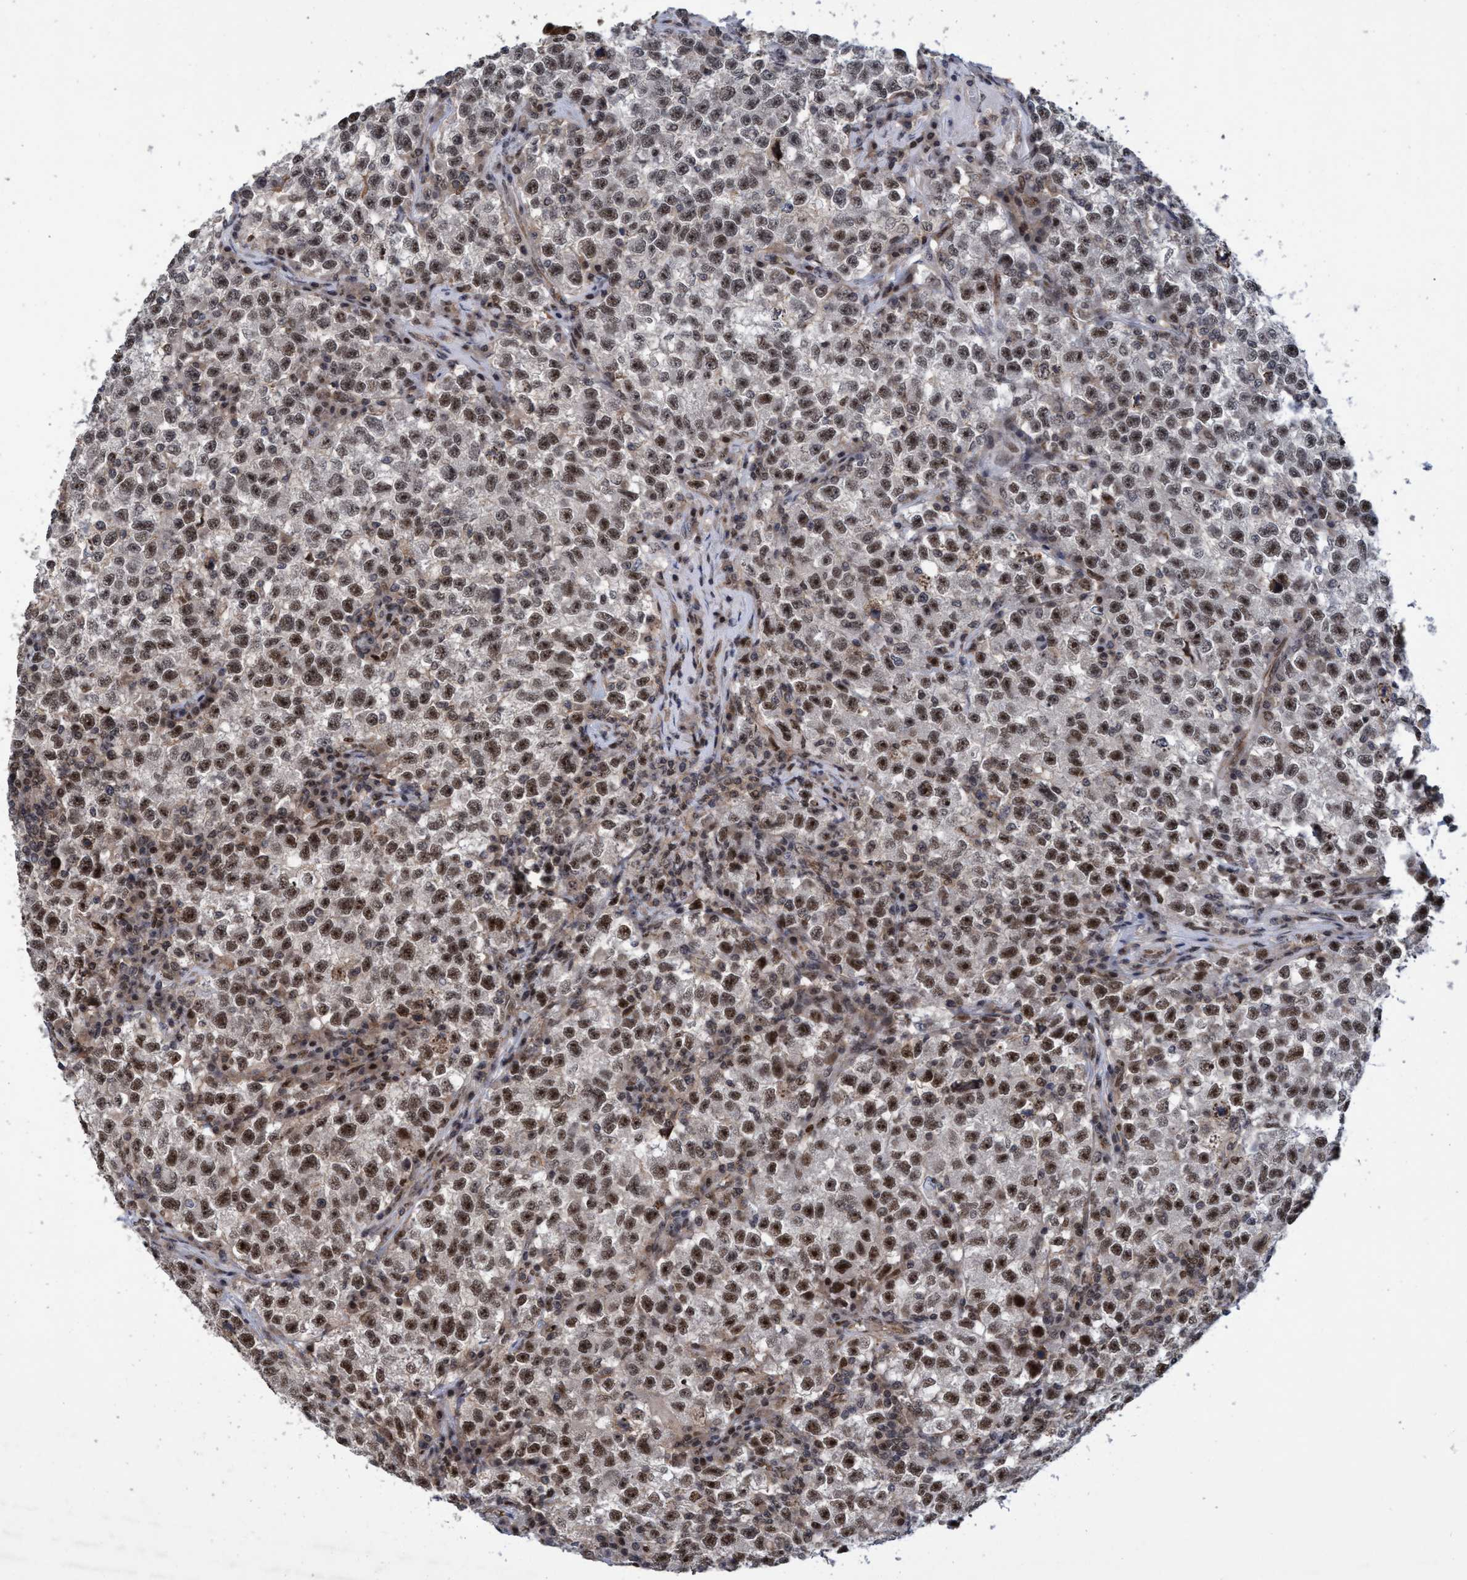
{"staining": {"intensity": "strong", "quantity": ">75%", "location": "nuclear"}, "tissue": "testis cancer", "cell_type": "Tumor cells", "image_type": "cancer", "snomed": [{"axis": "morphology", "description": "Seminoma, NOS"}, {"axis": "topography", "description": "Testis"}], "caption": "DAB (3,3'-diaminobenzidine) immunohistochemical staining of testis cancer shows strong nuclear protein positivity in about >75% of tumor cells.", "gene": "GTF2F1", "patient": {"sex": "male", "age": 22}}